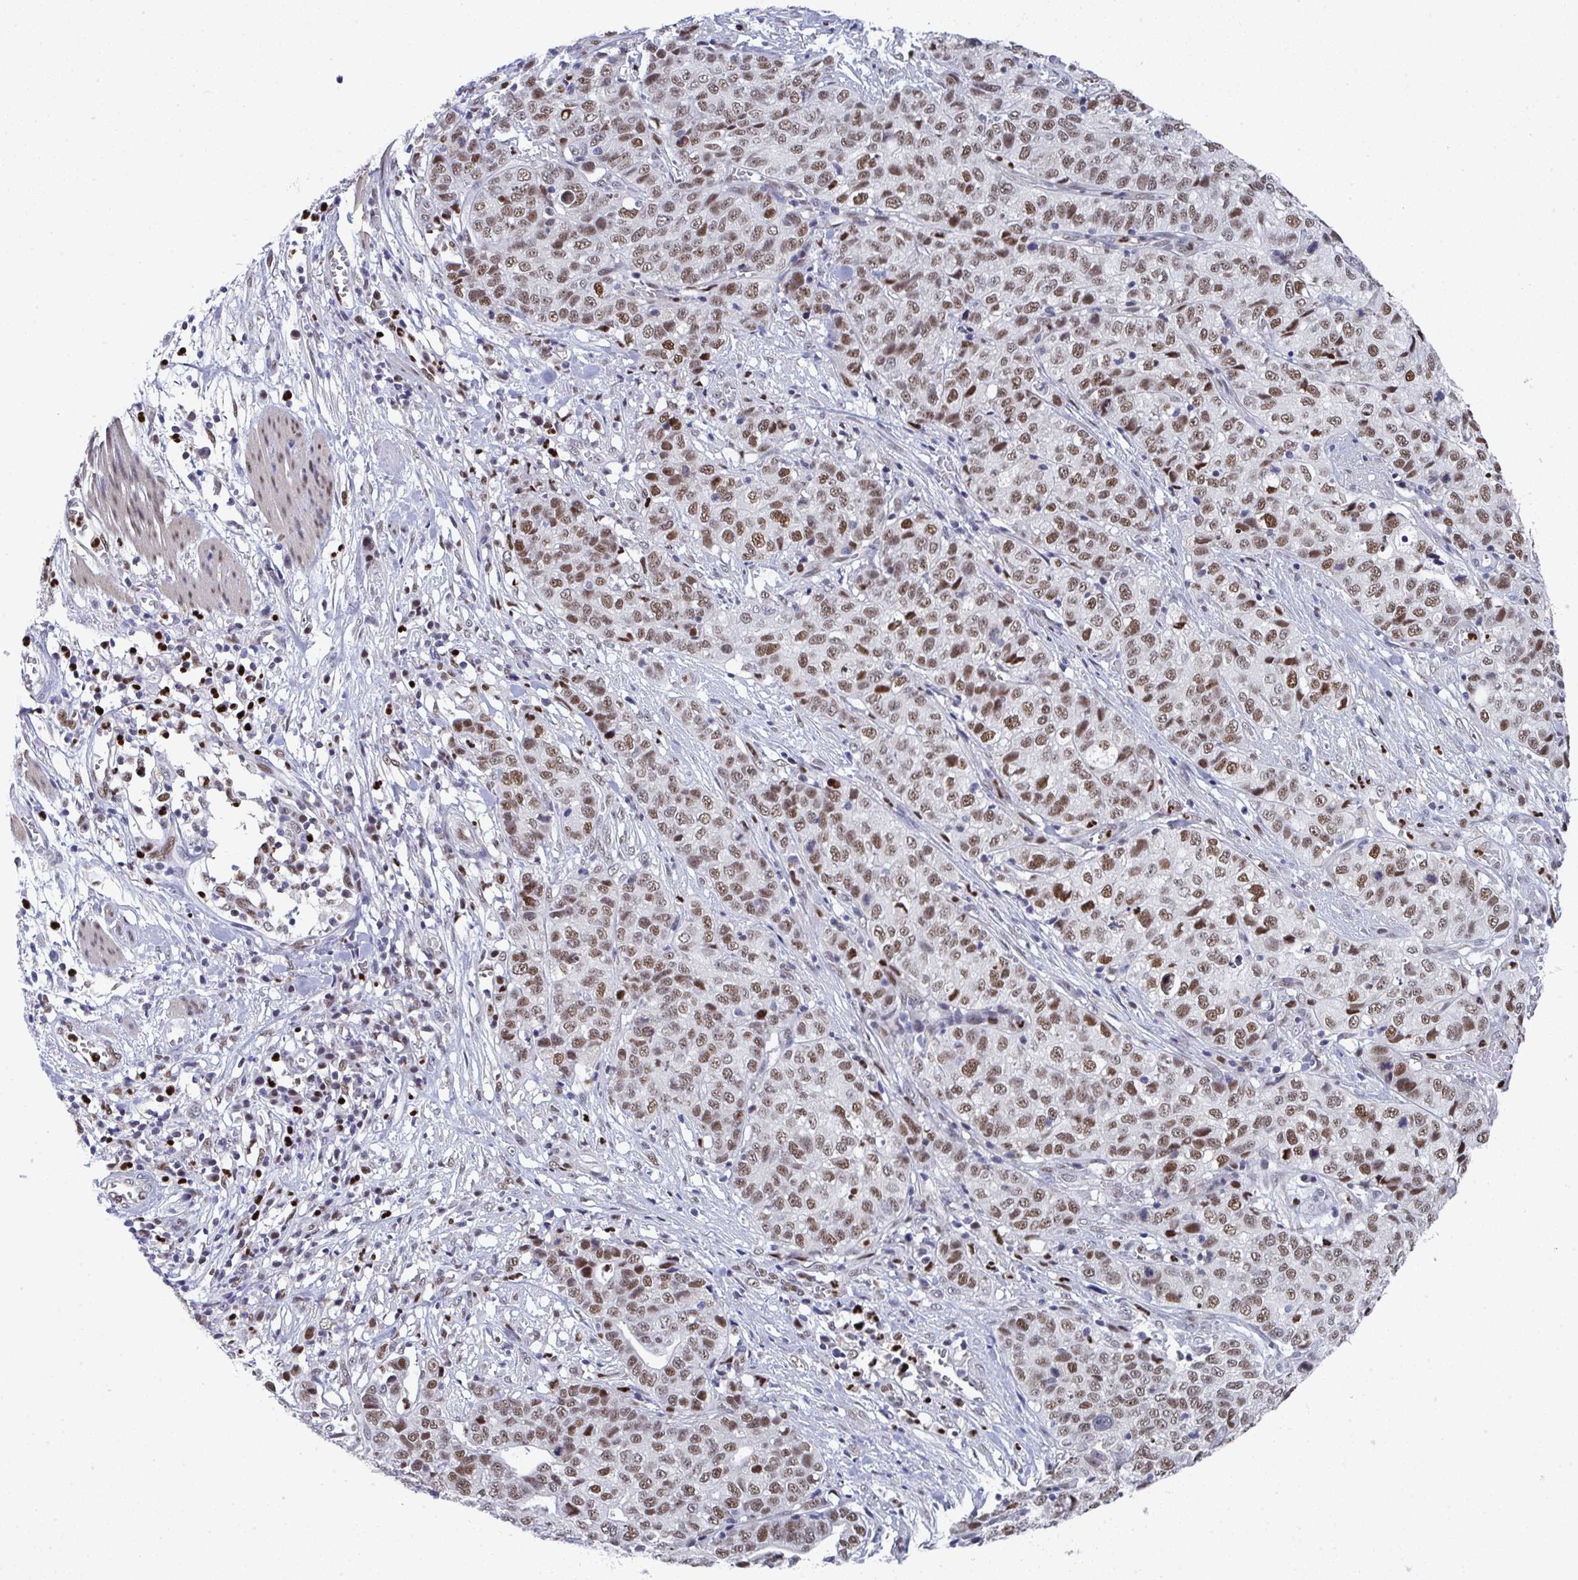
{"staining": {"intensity": "moderate", "quantity": ">75%", "location": "nuclear"}, "tissue": "stomach cancer", "cell_type": "Tumor cells", "image_type": "cancer", "snomed": [{"axis": "morphology", "description": "Adenocarcinoma, NOS"}, {"axis": "topography", "description": "Stomach, upper"}], "caption": "A high-resolution micrograph shows IHC staining of stomach cancer (adenocarcinoma), which demonstrates moderate nuclear positivity in approximately >75% of tumor cells. The protein of interest is shown in brown color, while the nuclei are stained blue.", "gene": "JDP2", "patient": {"sex": "female", "age": 67}}